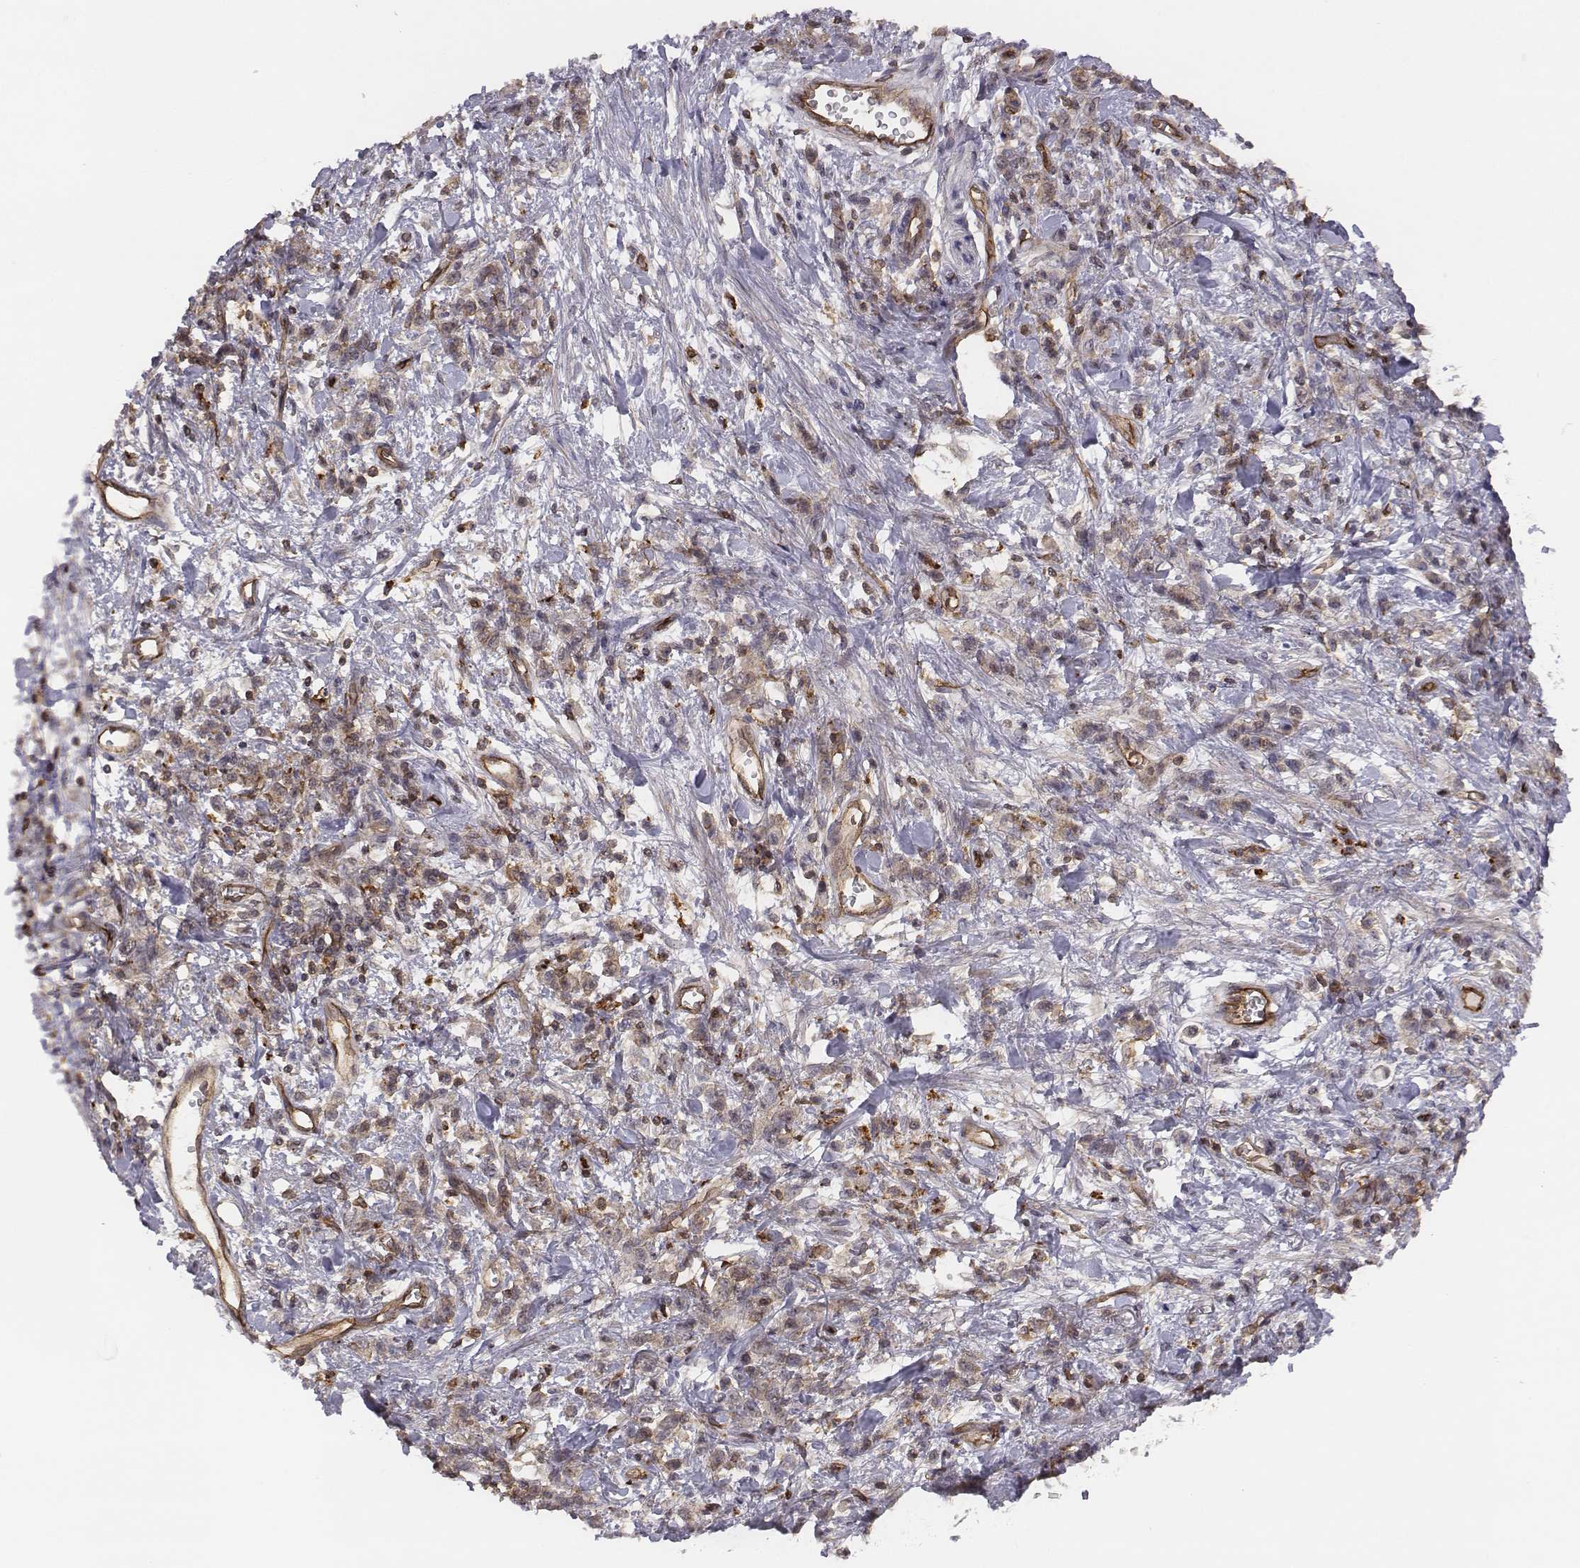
{"staining": {"intensity": "negative", "quantity": "none", "location": "none"}, "tissue": "stomach cancer", "cell_type": "Tumor cells", "image_type": "cancer", "snomed": [{"axis": "morphology", "description": "Adenocarcinoma, NOS"}, {"axis": "topography", "description": "Stomach"}], "caption": "A micrograph of human stomach cancer is negative for staining in tumor cells. Brightfield microscopy of immunohistochemistry (IHC) stained with DAB (brown) and hematoxylin (blue), captured at high magnification.", "gene": "PTPRG", "patient": {"sex": "male", "age": 77}}